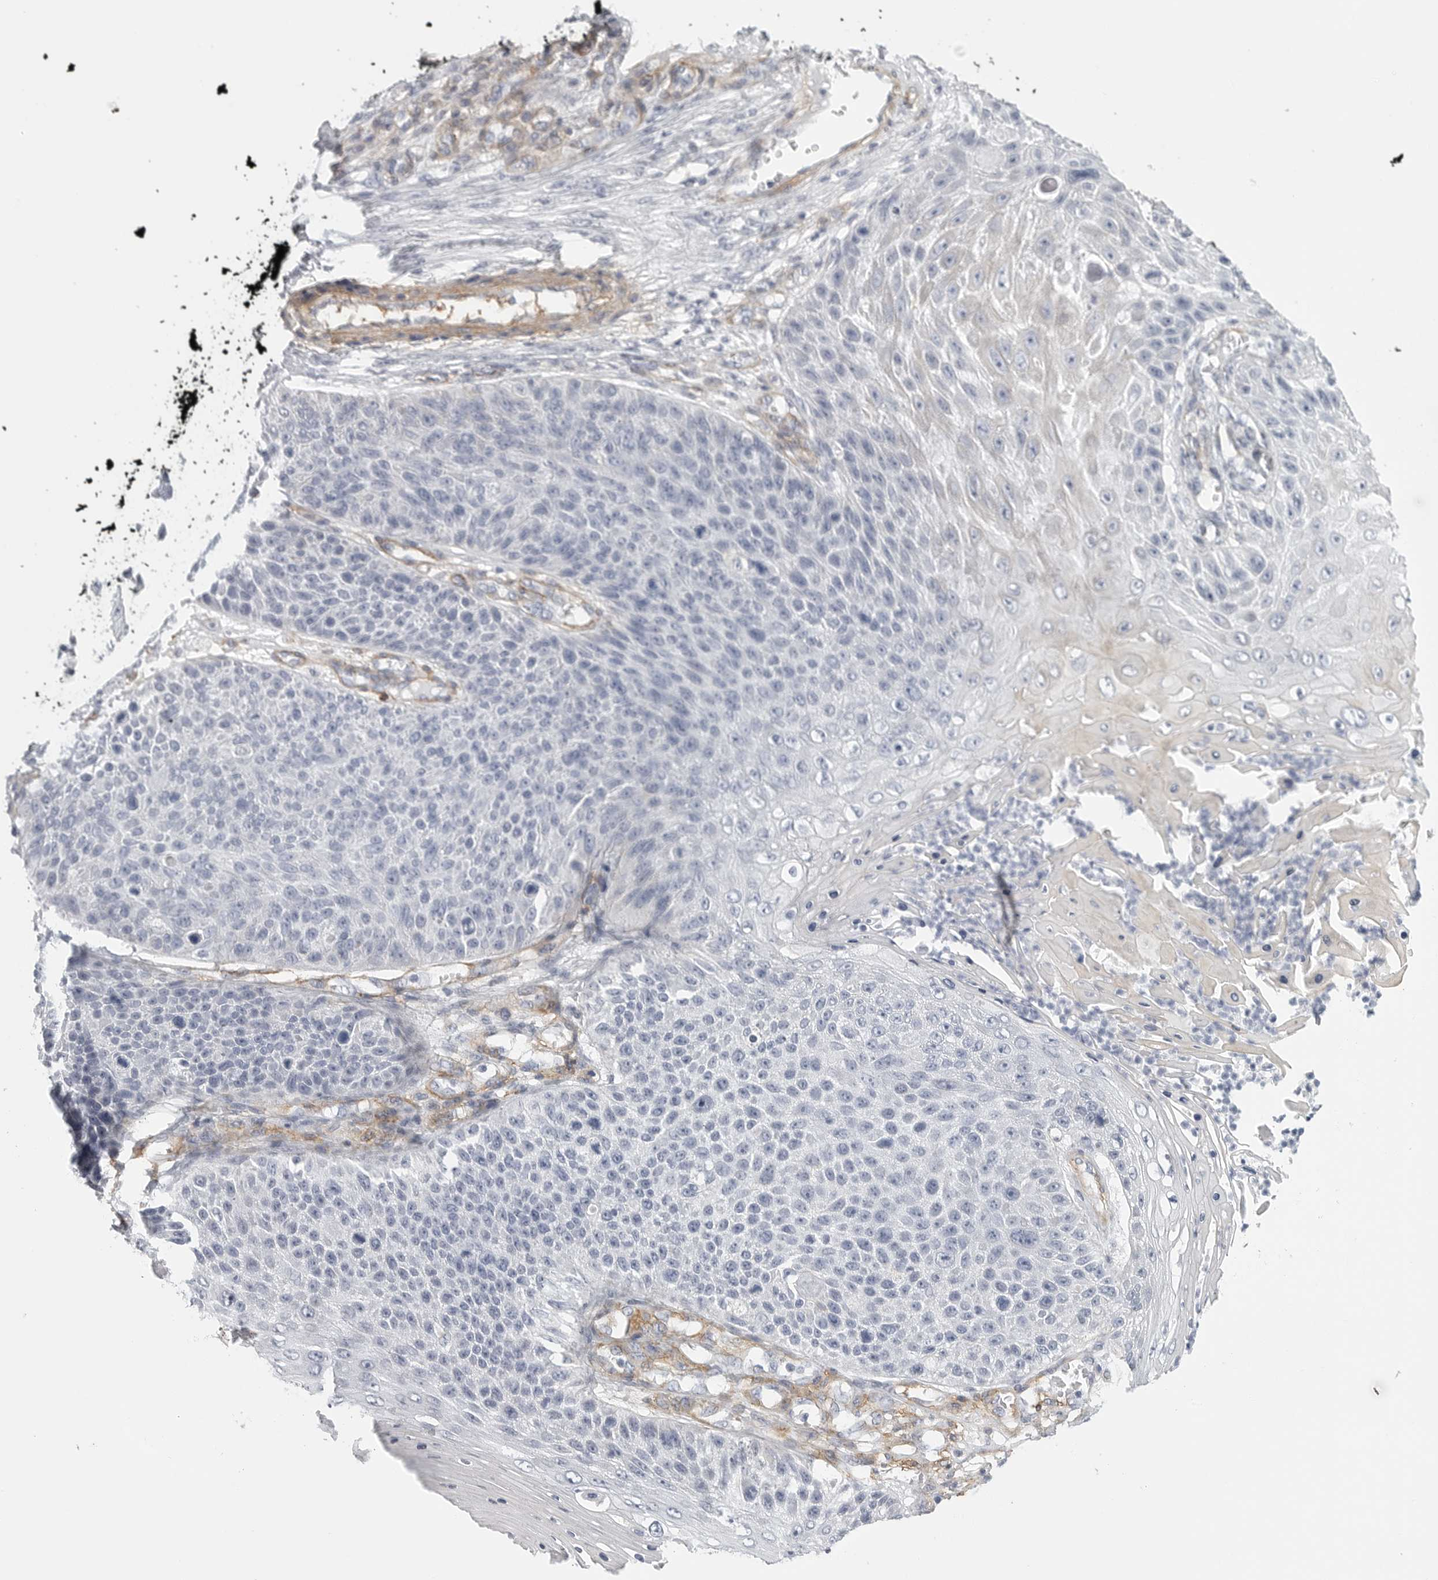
{"staining": {"intensity": "negative", "quantity": "none", "location": "none"}, "tissue": "skin cancer", "cell_type": "Tumor cells", "image_type": "cancer", "snomed": [{"axis": "morphology", "description": "Squamous cell carcinoma, NOS"}, {"axis": "topography", "description": "Skin"}], "caption": "Immunohistochemical staining of human skin squamous cell carcinoma reveals no significant positivity in tumor cells.", "gene": "TNR", "patient": {"sex": "female", "age": 88}}